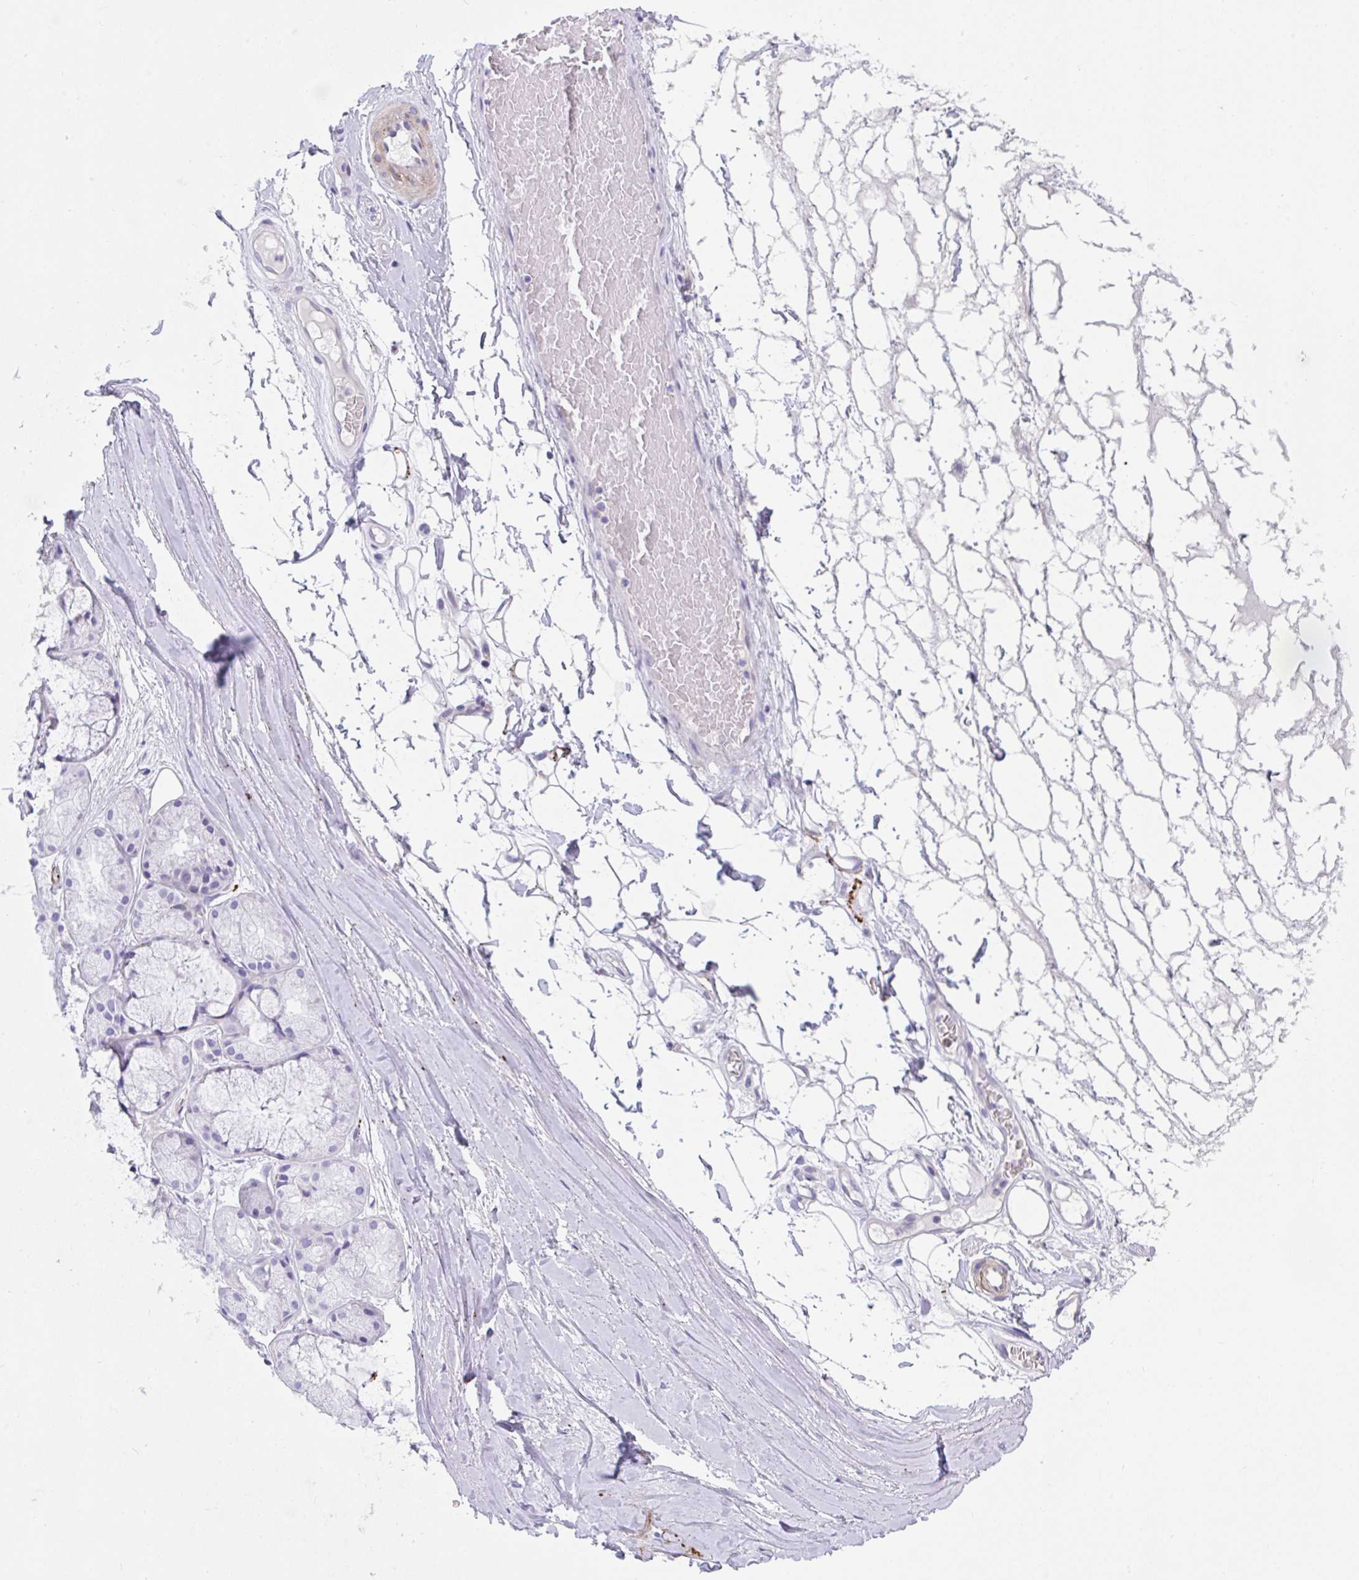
{"staining": {"intensity": "negative", "quantity": "none", "location": "none"}, "tissue": "adipose tissue", "cell_type": "Adipocytes", "image_type": "normal", "snomed": [{"axis": "morphology", "description": "Normal tissue, NOS"}, {"axis": "topography", "description": "Lymph node"}, {"axis": "topography", "description": "Cartilage tissue"}, {"axis": "topography", "description": "Nasopharynx"}], "caption": "This is a photomicrograph of immunohistochemistry staining of normal adipose tissue, which shows no staining in adipocytes. Nuclei are stained in blue.", "gene": "KMT2E", "patient": {"sex": "male", "age": 63}}